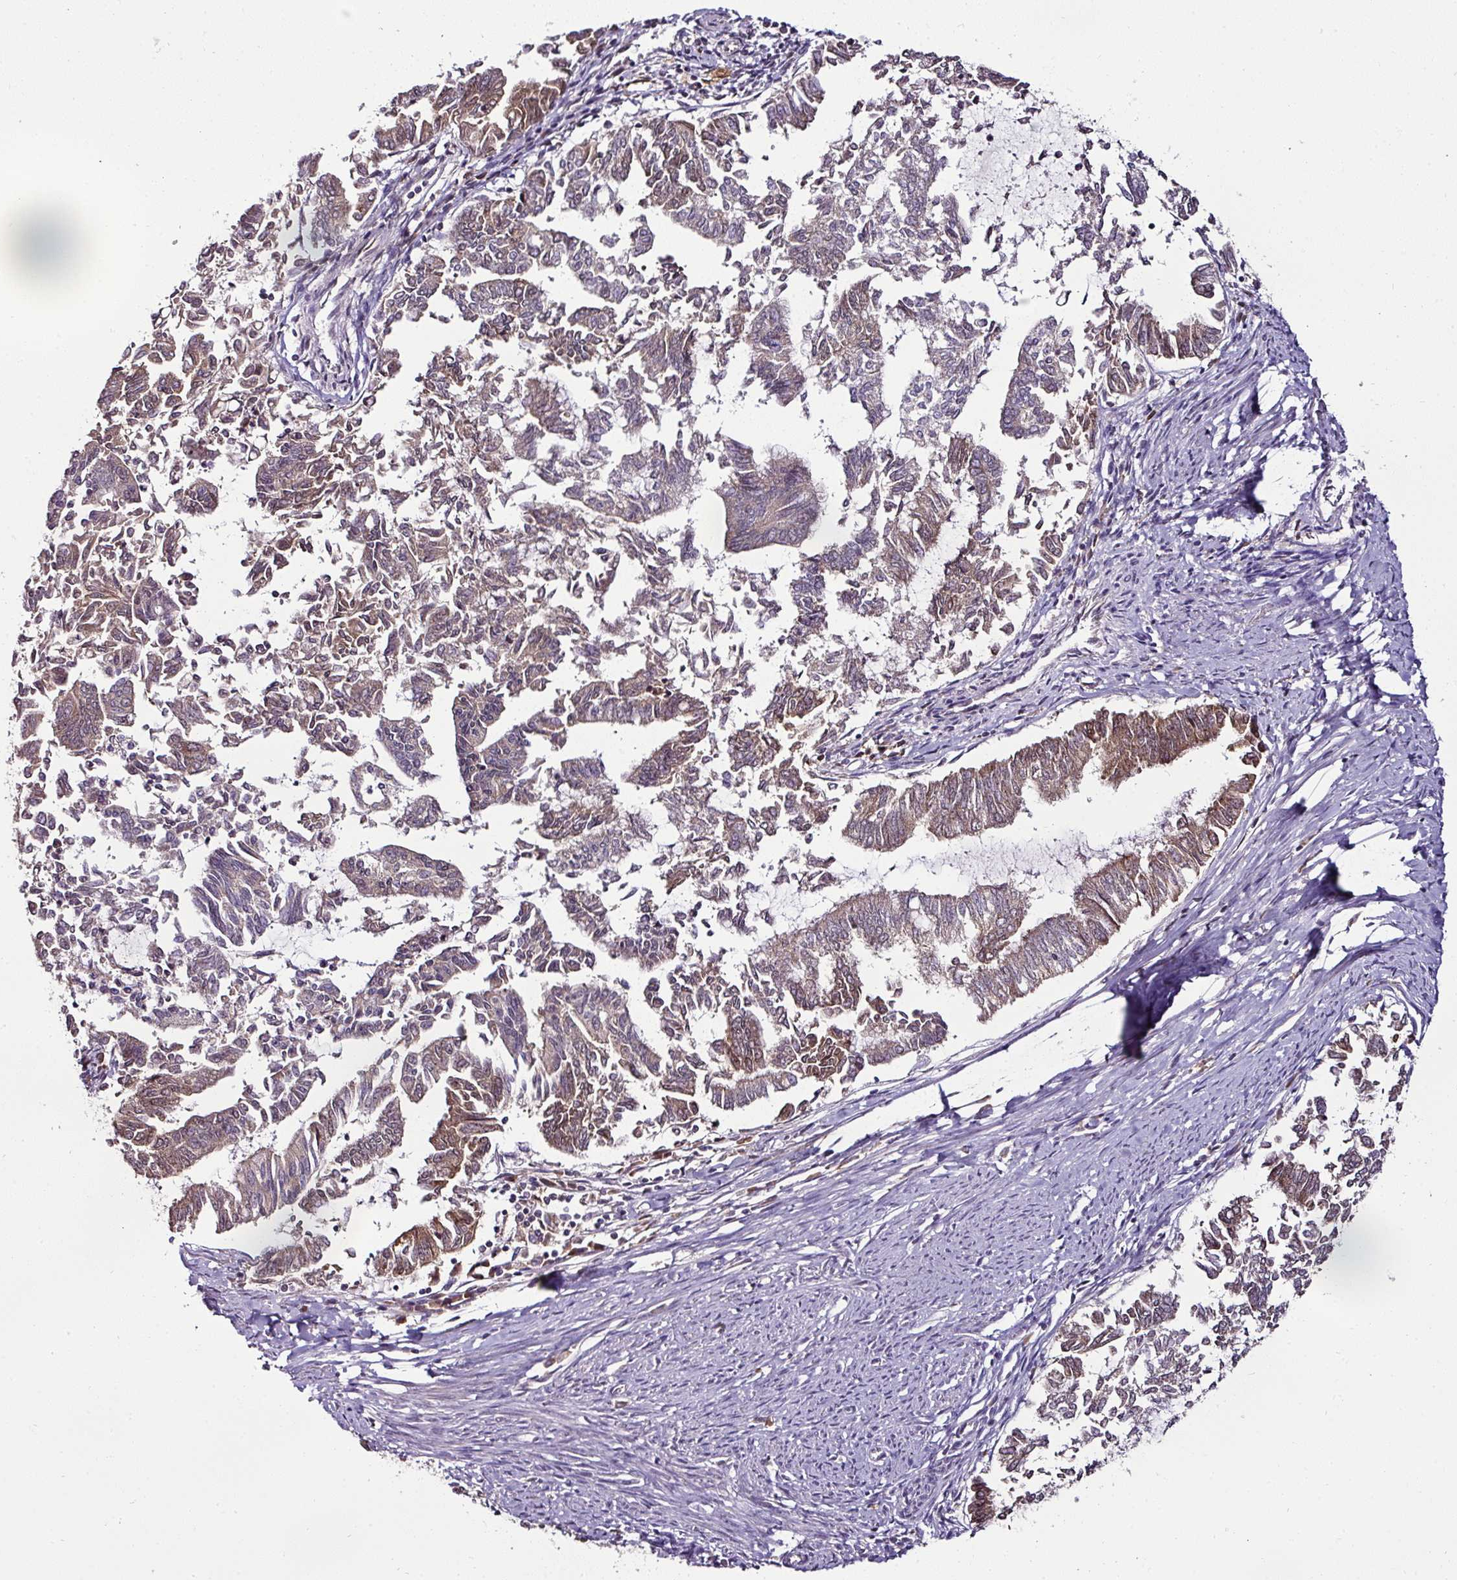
{"staining": {"intensity": "moderate", "quantity": "<25%", "location": "nuclear"}, "tissue": "endometrial cancer", "cell_type": "Tumor cells", "image_type": "cancer", "snomed": [{"axis": "morphology", "description": "Adenocarcinoma, NOS"}, {"axis": "topography", "description": "Endometrium"}], "caption": "Endometrial cancer (adenocarcinoma) was stained to show a protein in brown. There is low levels of moderate nuclear staining in approximately <25% of tumor cells.", "gene": "KLF16", "patient": {"sex": "female", "age": 79}}